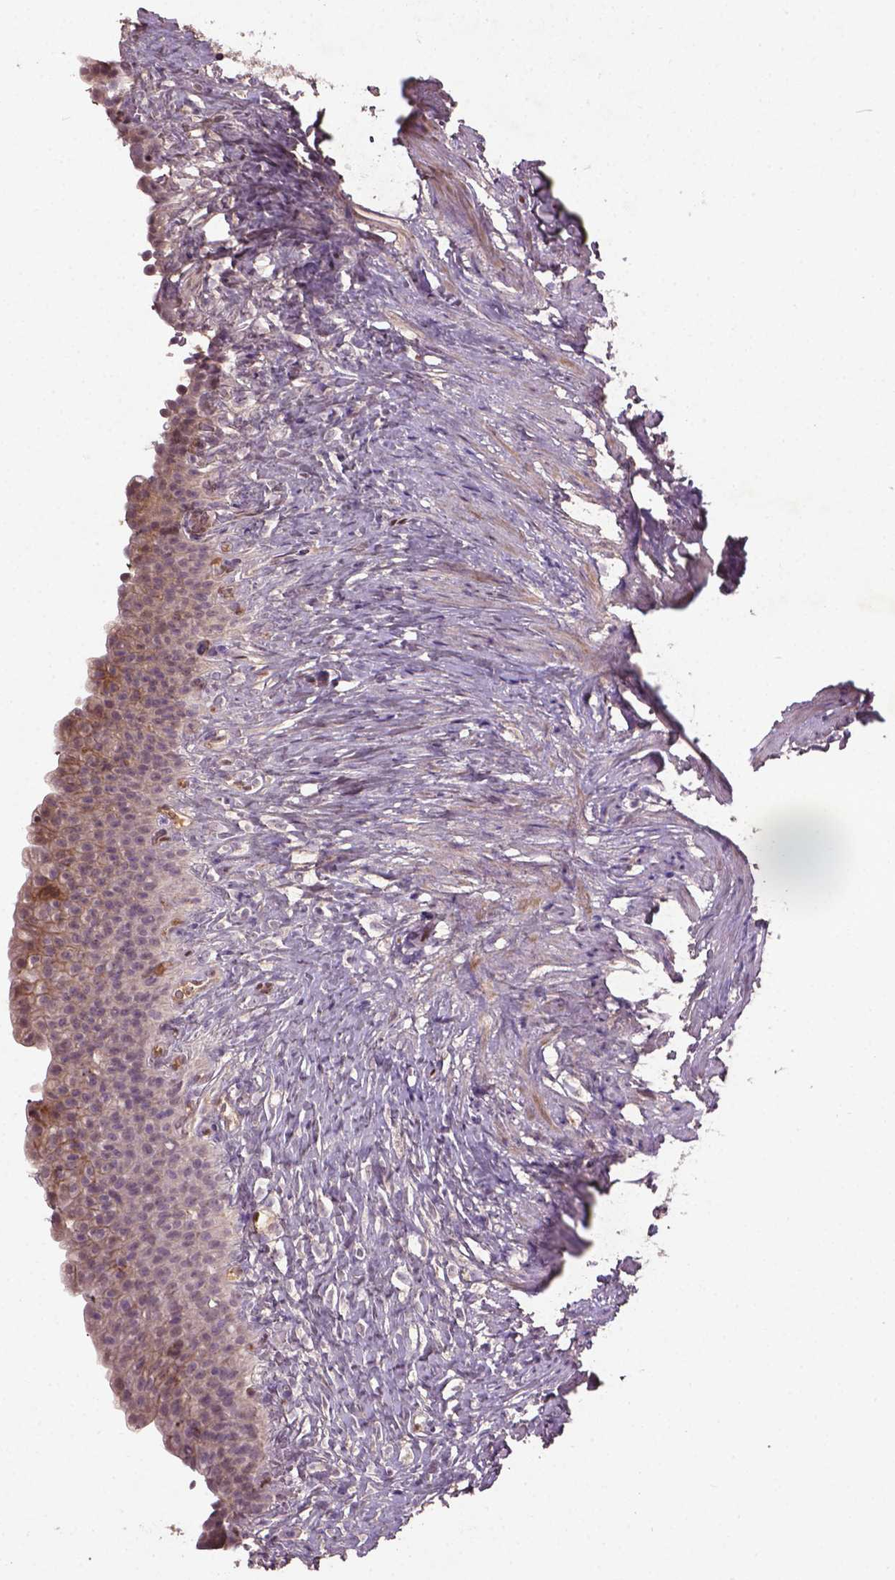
{"staining": {"intensity": "moderate", "quantity": "<25%", "location": "cytoplasmic/membranous"}, "tissue": "urinary bladder", "cell_type": "Urothelial cells", "image_type": "normal", "snomed": [{"axis": "morphology", "description": "Normal tissue, NOS"}, {"axis": "topography", "description": "Urinary bladder"}, {"axis": "topography", "description": "Prostate"}], "caption": "IHC photomicrograph of unremarkable urinary bladder: human urinary bladder stained using immunohistochemistry displays low levels of moderate protein expression localized specifically in the cytoplasmic/membranous of urothelial cells, appearing as a cytoplasmic/membranous brown color.", "gene": "SOX17", "patient": {"sex": "male", "age": 76}}